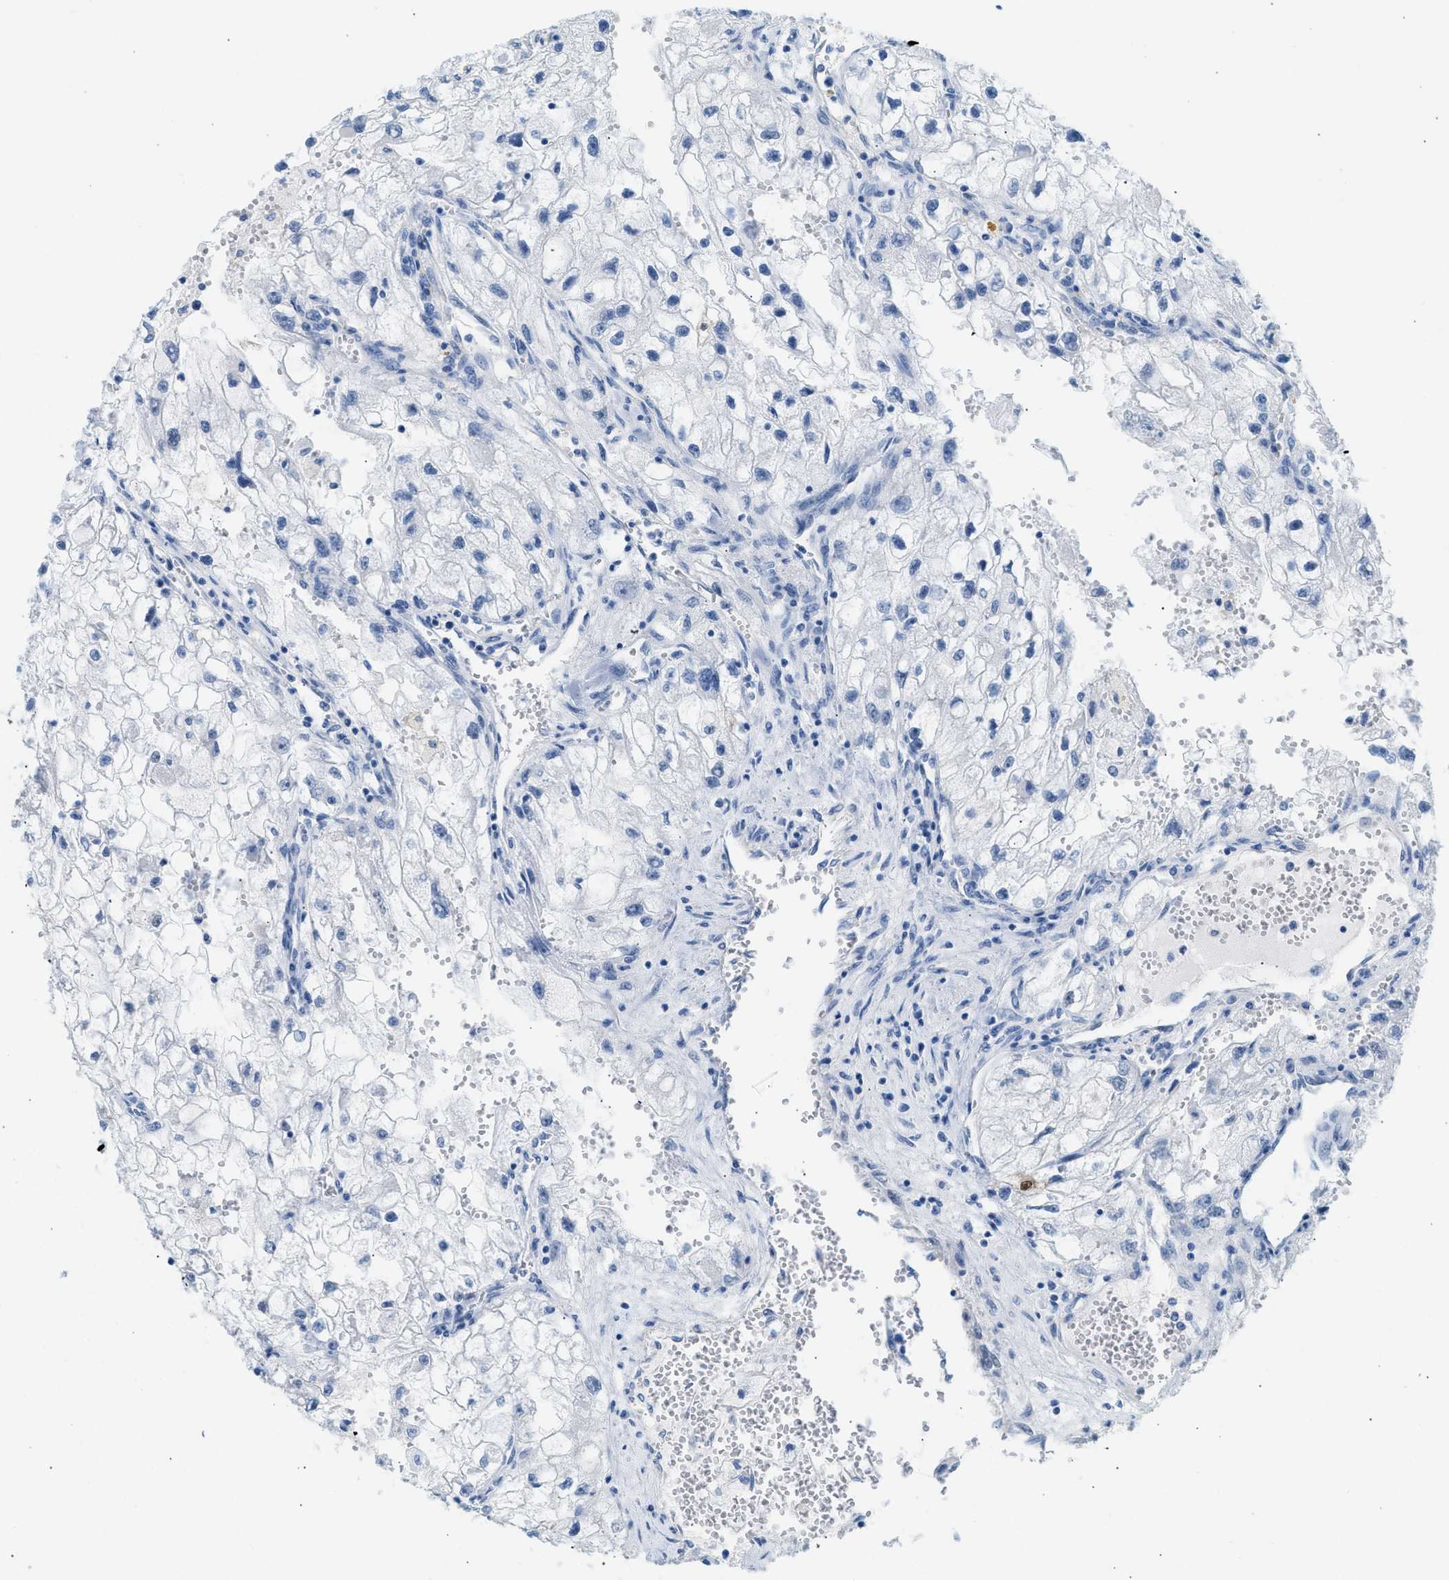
{"staining": {"intensity": "negative", "quantity": "none", "location": "none"}, "tissue": "renal cancer", "cell_type": "Tumor cells", "image_type": "cancer", "snomed": [{"axis": "morphology", "description": "Adenocarcinoma, NOS"}, {"axis": "topography", "description": "Kidney"}], "caption": "A photomicrograph of human adenocarcinoma (renal) is negative for staining in tumor cells.", "gene": "SPAM1", "patient": {"sex": "female", "age": 70}}